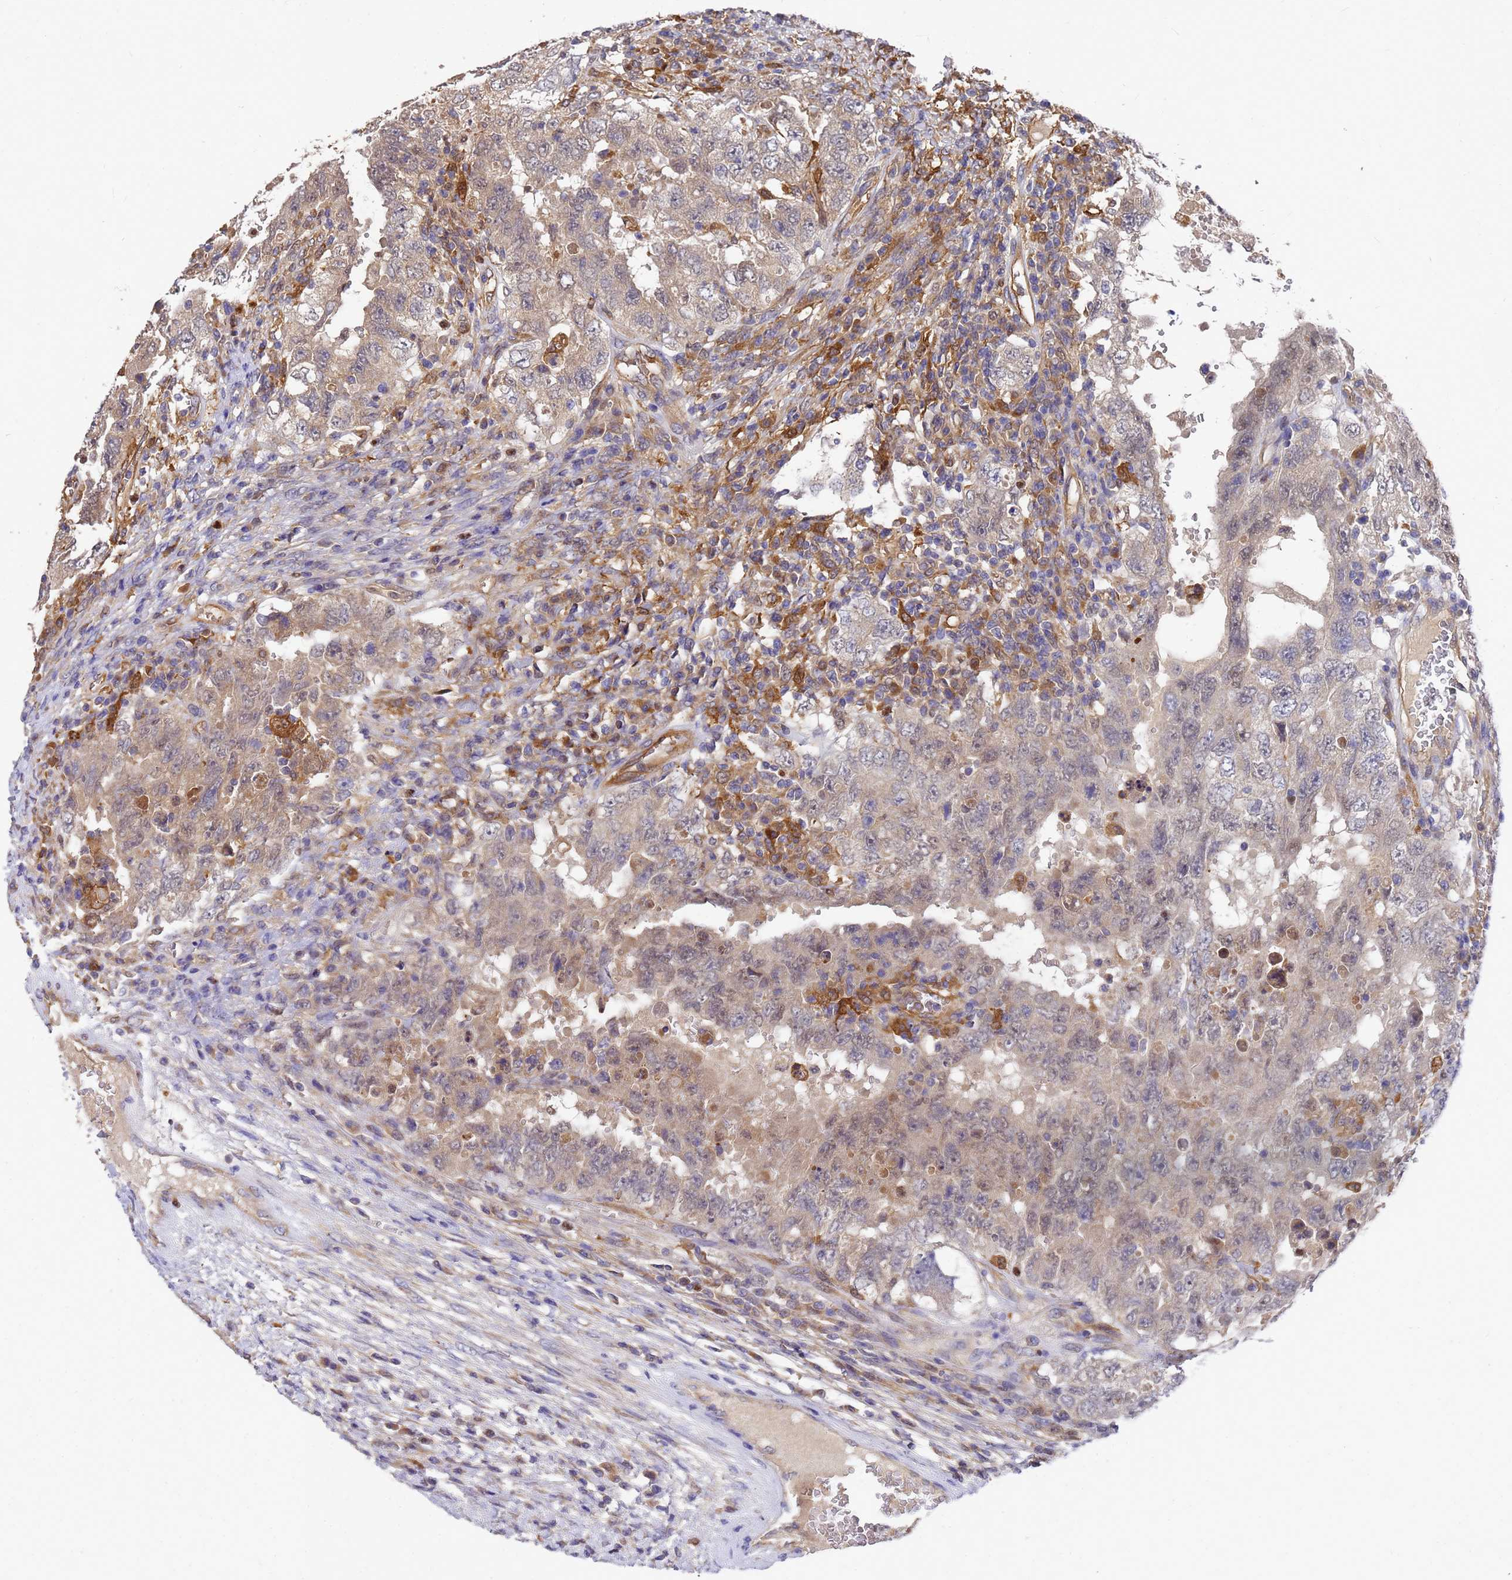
{"staining": {"intensity": "weak", "quantity": "25%-75%", "location": "cytoplasmic/membranous"}, "tissue": "testis cancer", "cell_type": "Tumor cells", "image_type": "cancer", "snomed": [{"axis": "morphology", "description": "Carcinoma, Embryonal, NOS"}, {"axis": "topography", "description": "Testis"}], "caption": "Immunohistochemistry staining of embryonal carcinoma (testis), which shows low levels of weak cytoplasmic/membranous staining in approximately 25%-75% of tumor cells indicating weak cytoplasmic/membranous protein staining. The staining was performed using DAB (3,3'-diaminobenzidine) (brown) for protein detection and nuclei were counterstained in hematoxylin (blue).", "gene": "SLC35E2B", "patient": {"sex": "male", "age": 26}}